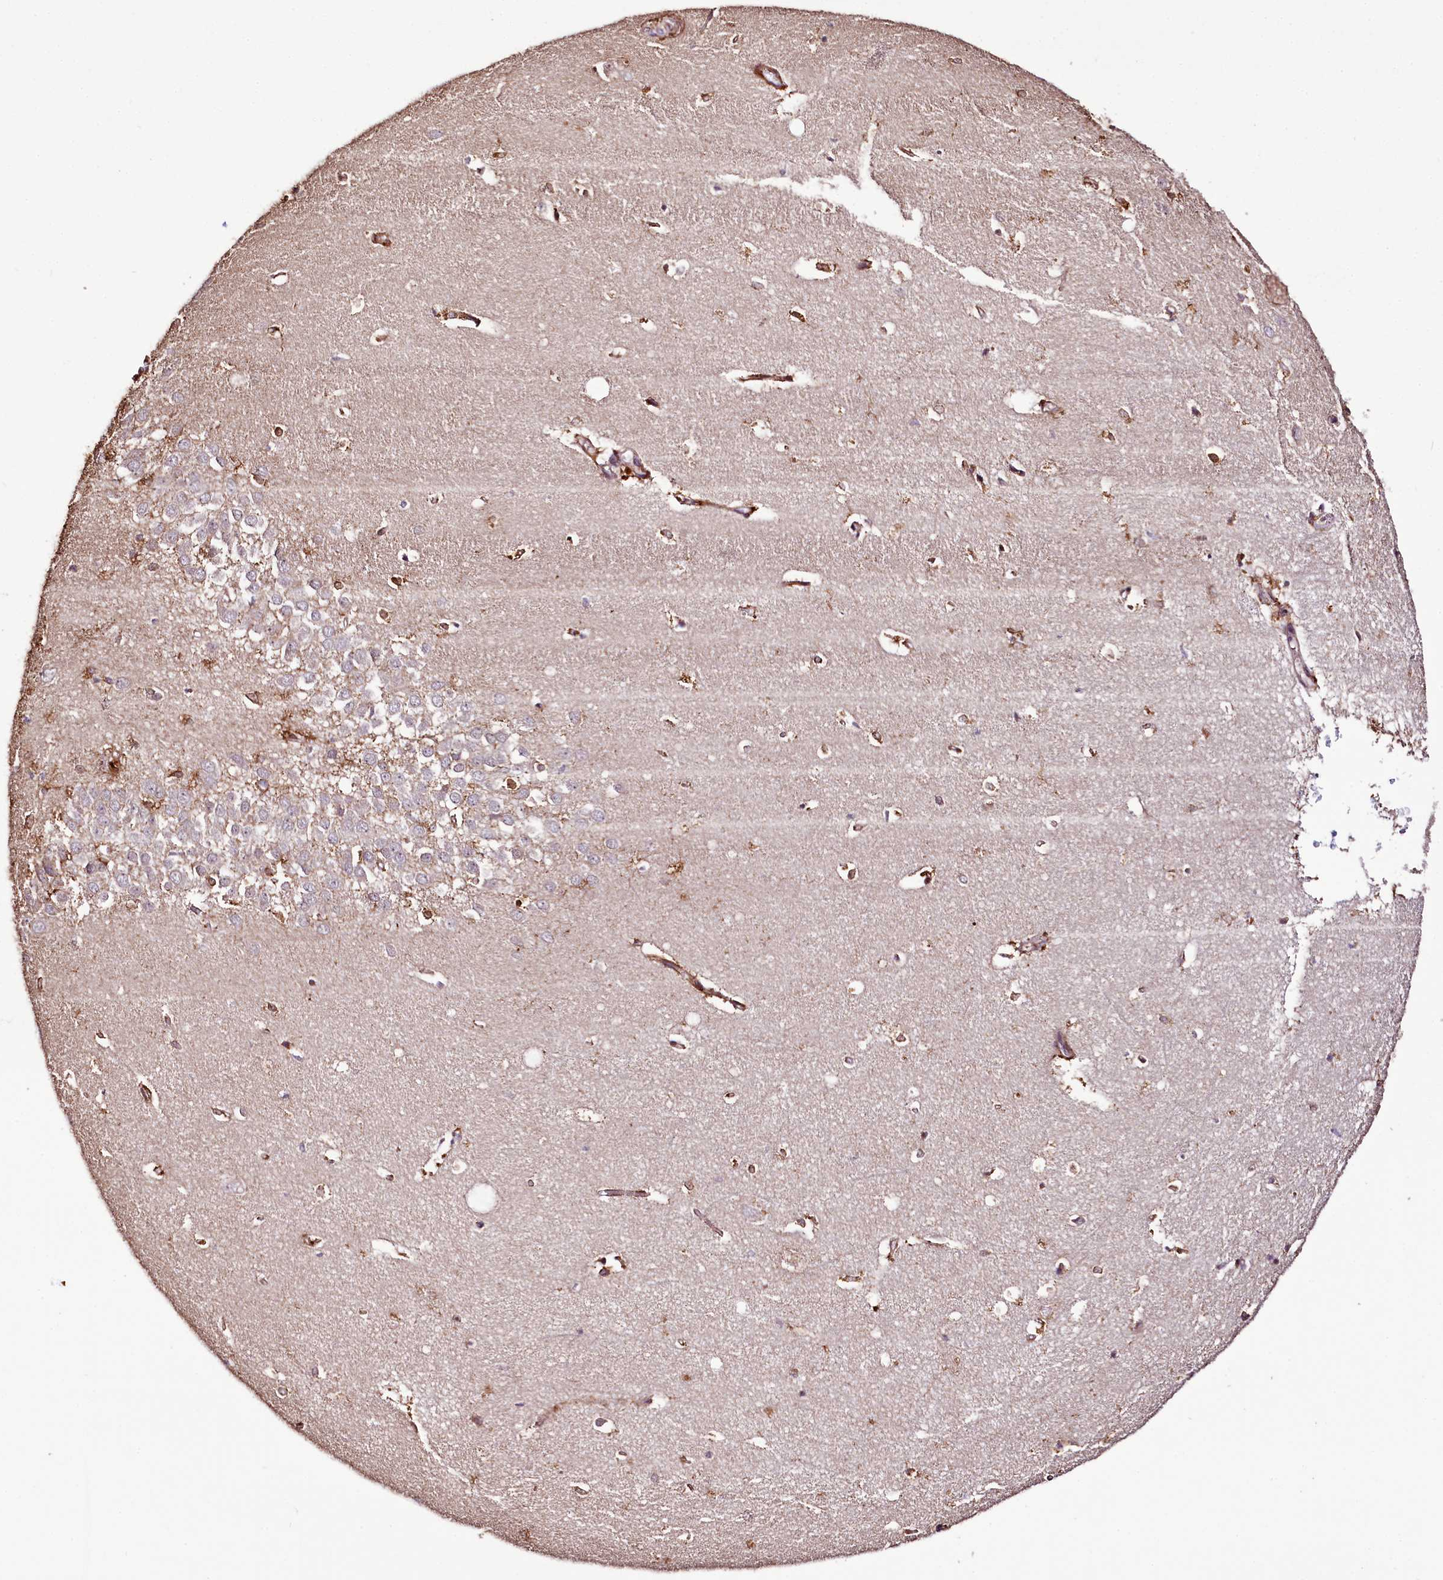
{"staining": {"intensity": "moderate", "quantity": "<25%", "location": "cytoplasmic/membranous,nuclear"}, "tissue": "hippocampus", "cell_type": "Glial cells", "image_type": "normal", "snomed": [{"axis": "morphology", "description": "Normal tissue, NOS"}, {"axis": "topography", "description": "Hippocampus"}], "caption": "A photomicrograph of hippocampus stained for a protein shows moderate cytoplasmic/membranous,nuclear brown staining in glial cells. (DAB IHC with brightfield microscopy, high magnification).", "gene": "CUTC", "patient": {"sex": "female", "age": 64}}